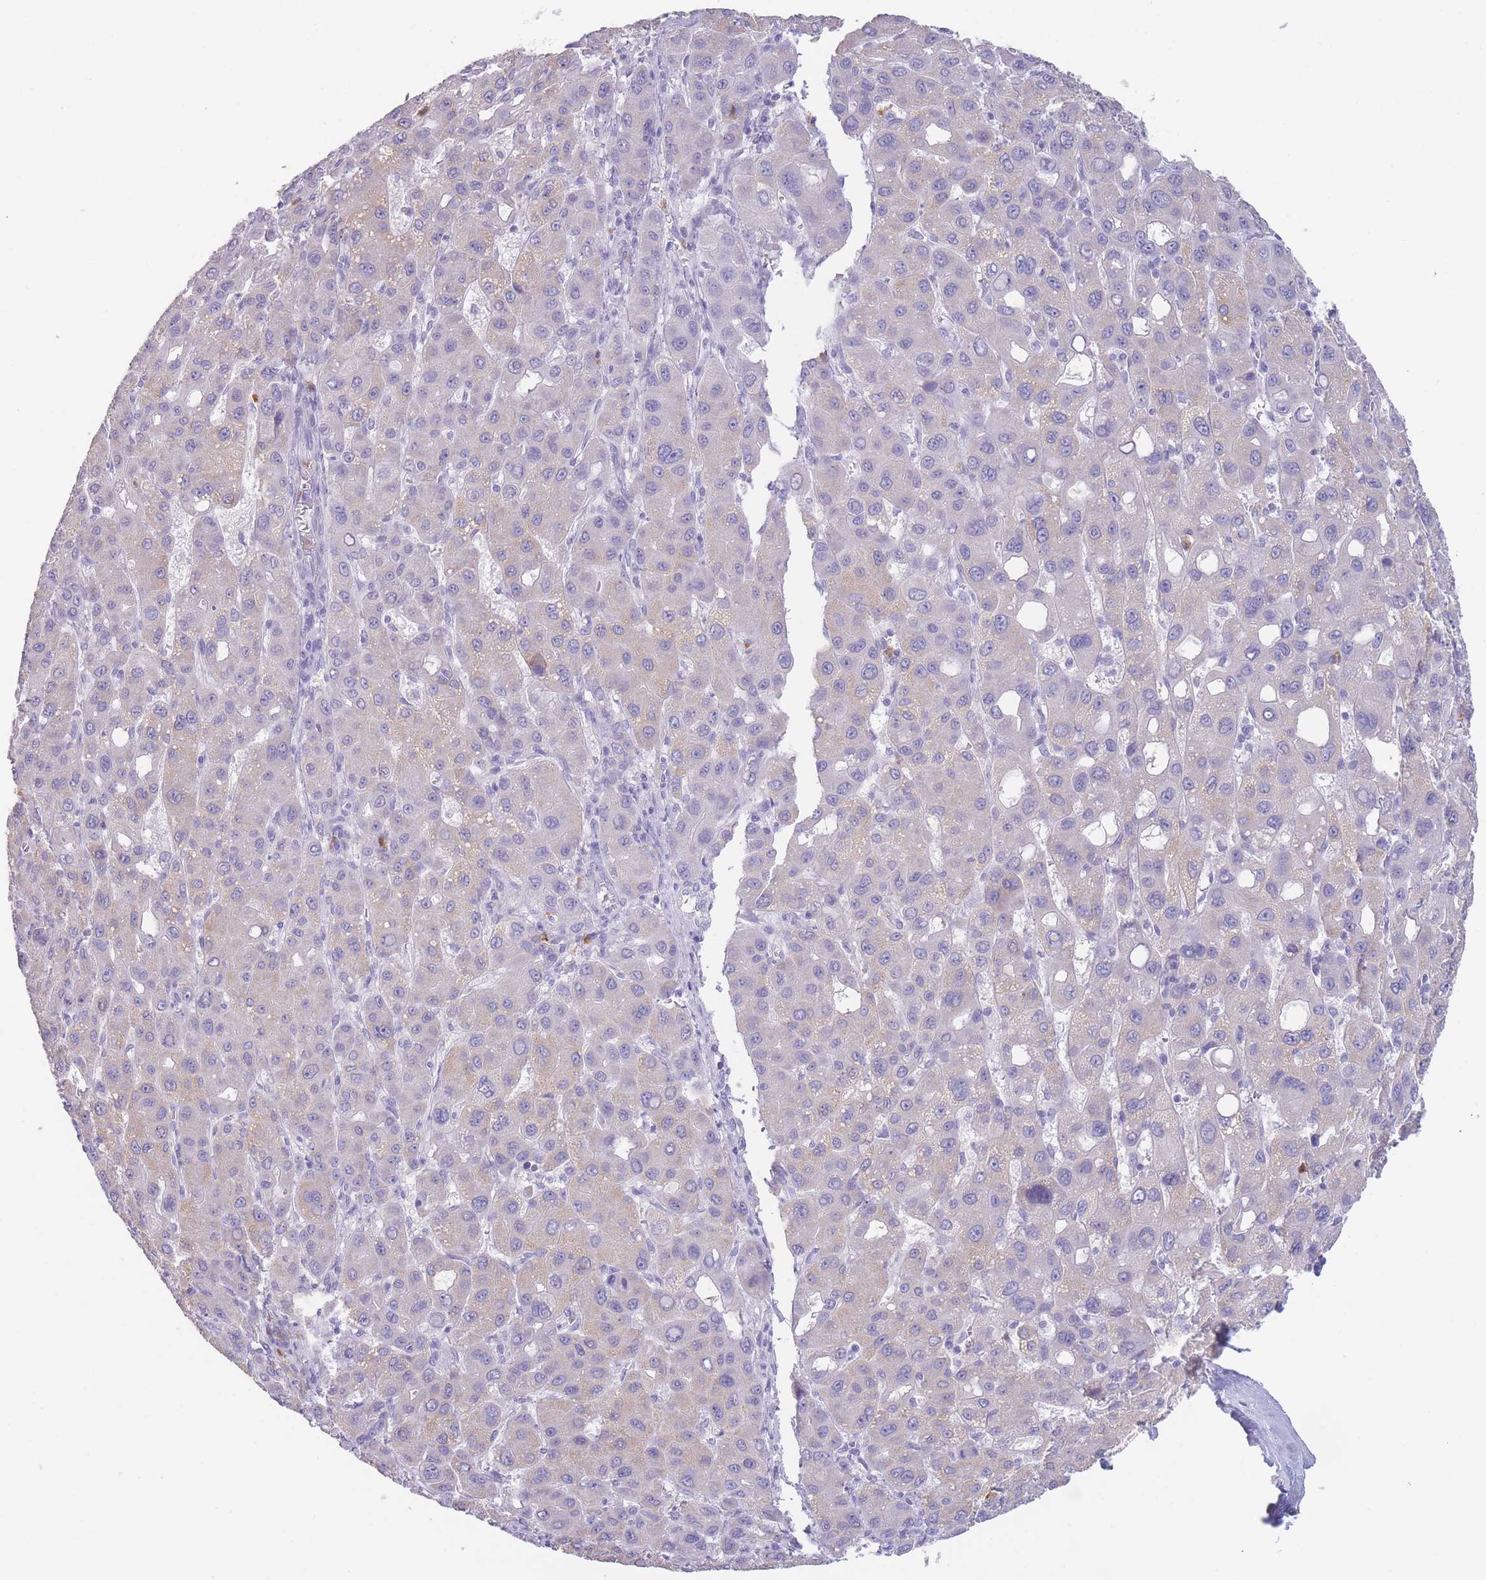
{"staining": {"intensity": "weak", "quantity": "<25%", "location": "cytoplasmic/membranous"}, "tissue": "liver cancer", "cell_type": "Tumor cells", "image_type": "cancer", "snomed": [{"axis": "morphology", "description": "Carcinoma, Hepatocellular, NOS"}, {"axis": "topography", "description": "Liver"}], "caption": "IHC micrograph of liver cancer (hepatocellular carcinoma) stained for a protein (brown), which displays no staining in tumor cells.", "gene": "ZNF627", "patient": {"sex": "male", "age": 55}}